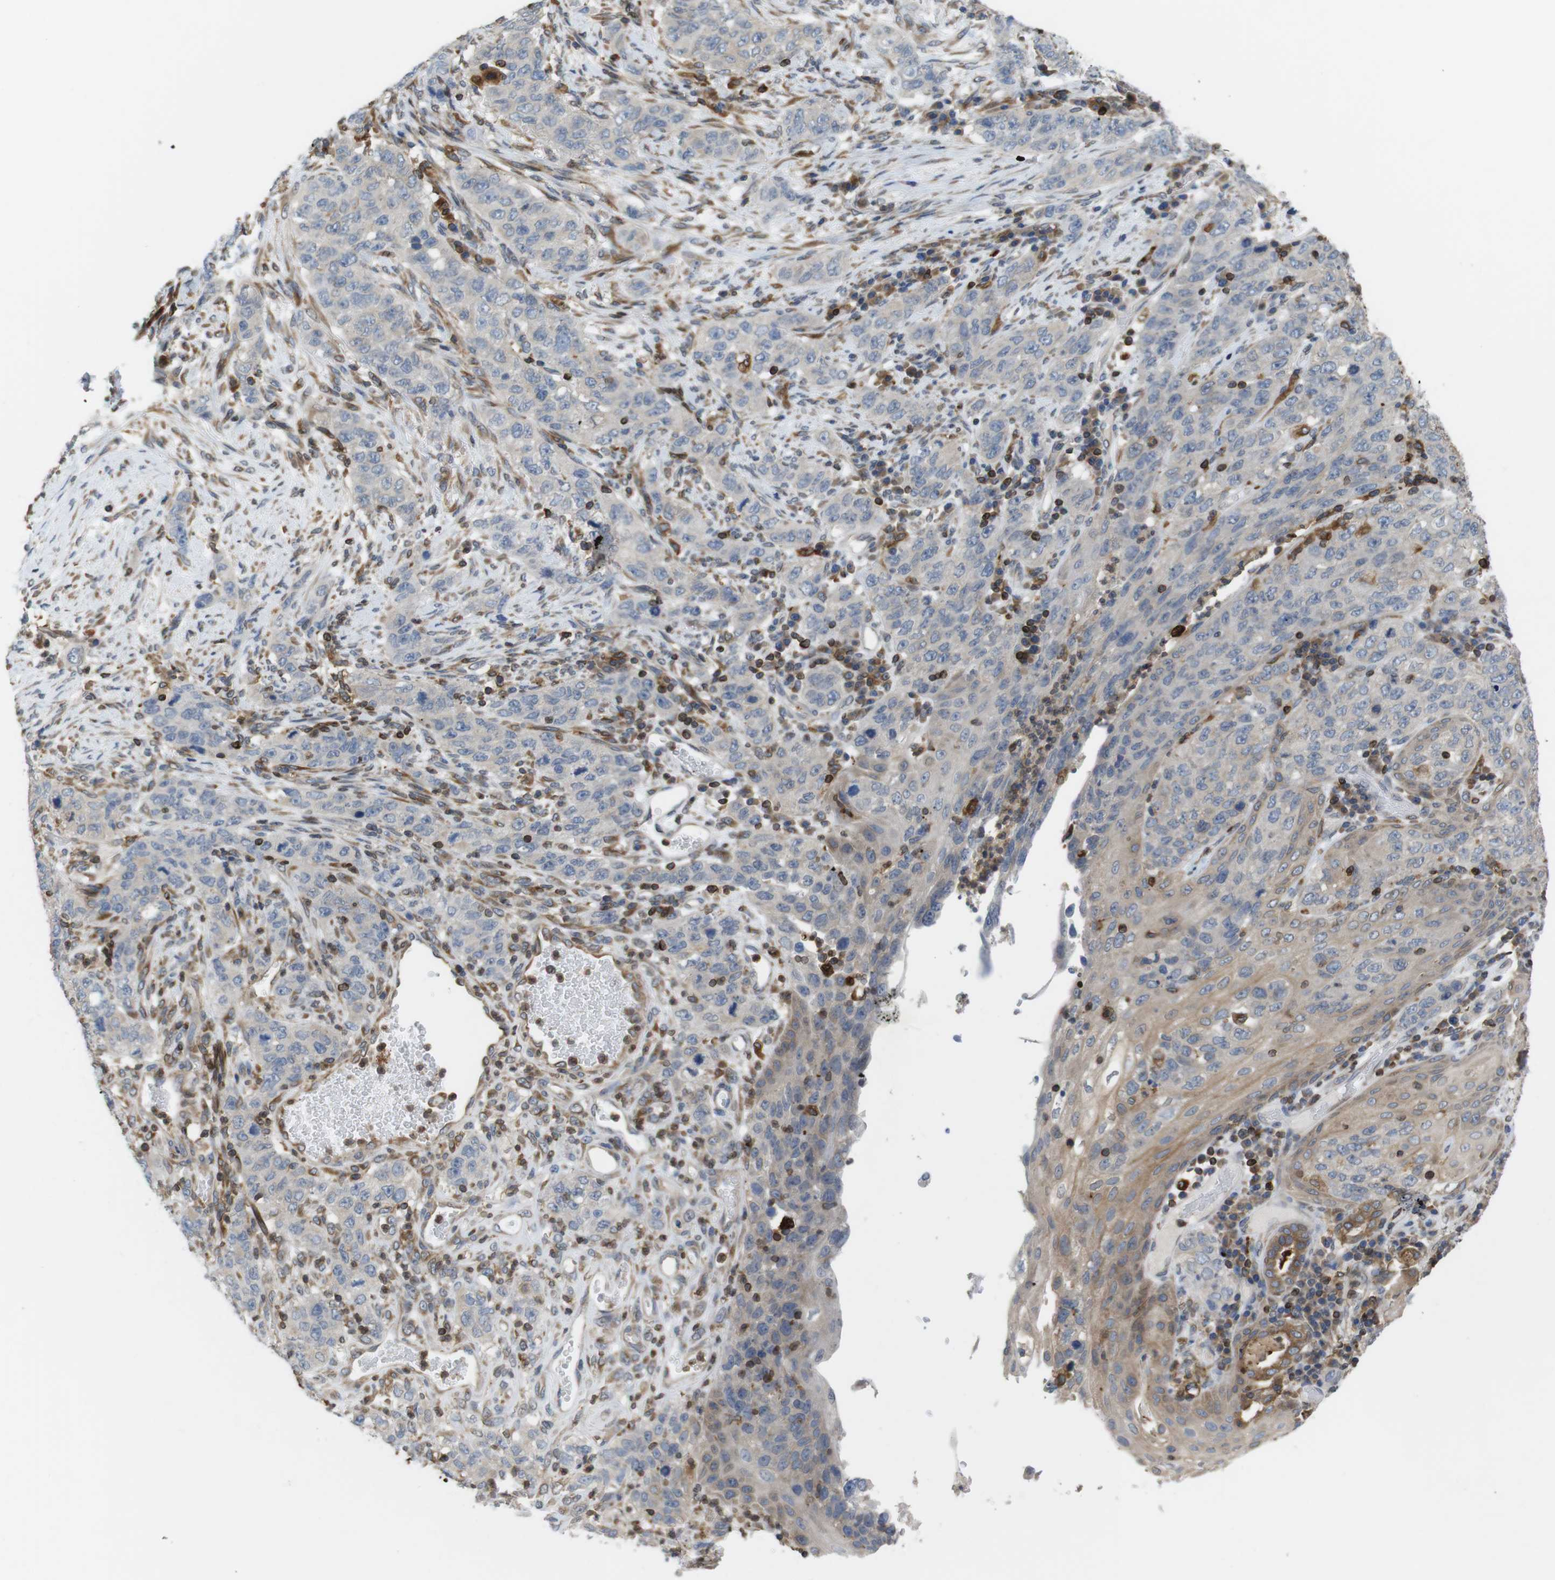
{"staining": {"intensity": "weak", "quantity": ">75%", "location": "cytoplasmic/membranous"}, "tissue": "stomach cancer", "cell_type": "Tumor cells", "image_type": "cancer", "snomed": [{"axis": "morphology", "description": "Adenocarcinoma, NOS"}, {"axis": "topography", "description": "Stomach"}], "caption": "An IHC photomicrograph of neoplastic tissue is shown. Protein staining in brown shows weak cytoplasmic/membranous positivity in stomach cancer within tumor cells.", "gene": "ARL6IP5", "patient": {"sex": "male", "age": 48}}